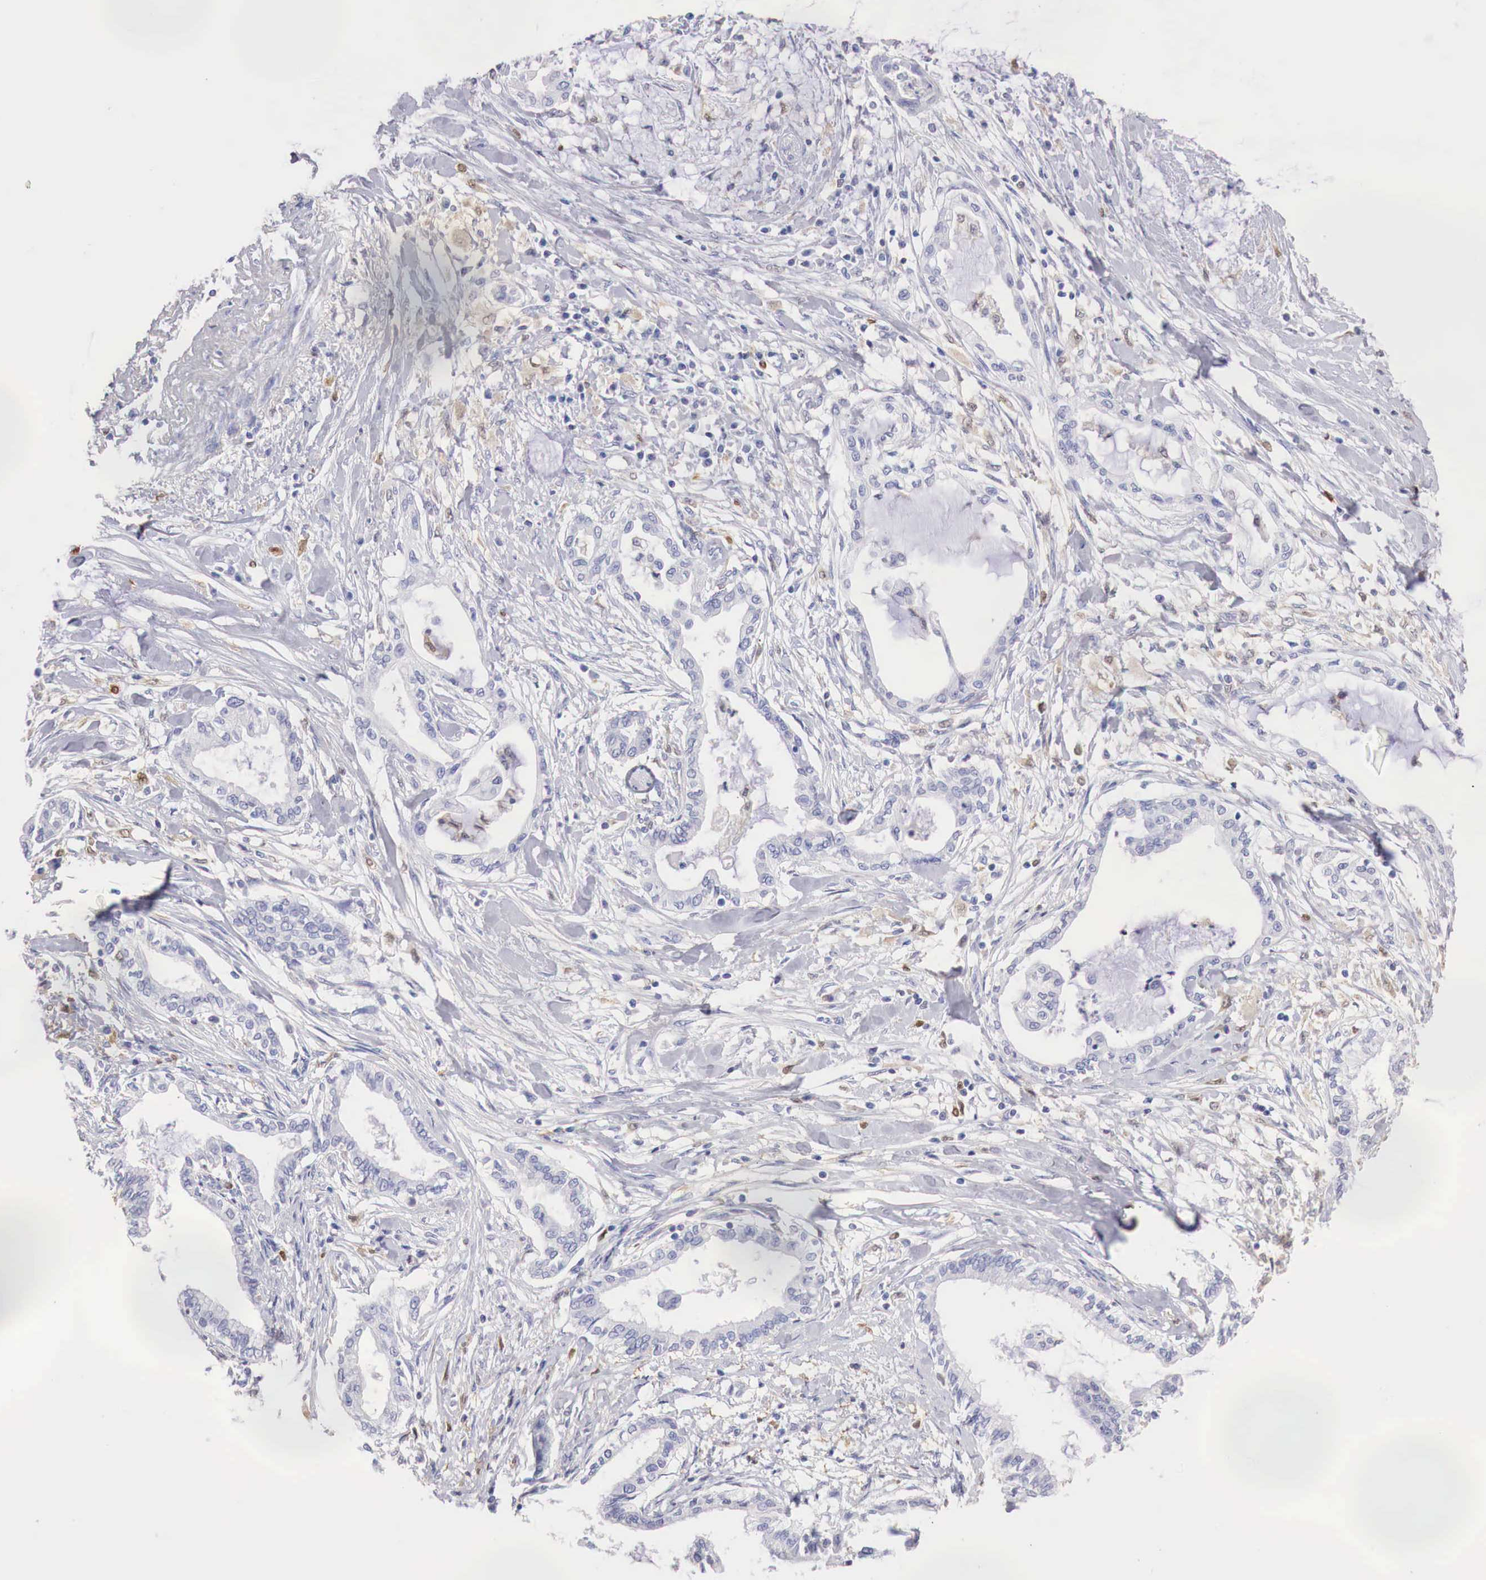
{"staining": {"intensity": "negative", "quantity": "none", "location": "none"}, "tissue": "pancreatic cancer", "cell_type": "Tumor cells", "image_type": "cancer", "snomed": [{"axis": "morphology", "description": "Adenocarcinoma, NOS"}, {"axis": "topography", "description": "Pancreas"}], "caption": "A high-resolution histopathology image shows immunohistochemistry staining of pancreatic cancer, which reveals no significant positivity in tumor cells.", "gene": "RENBP", "patient": {"sex": "female", "age": 64}}